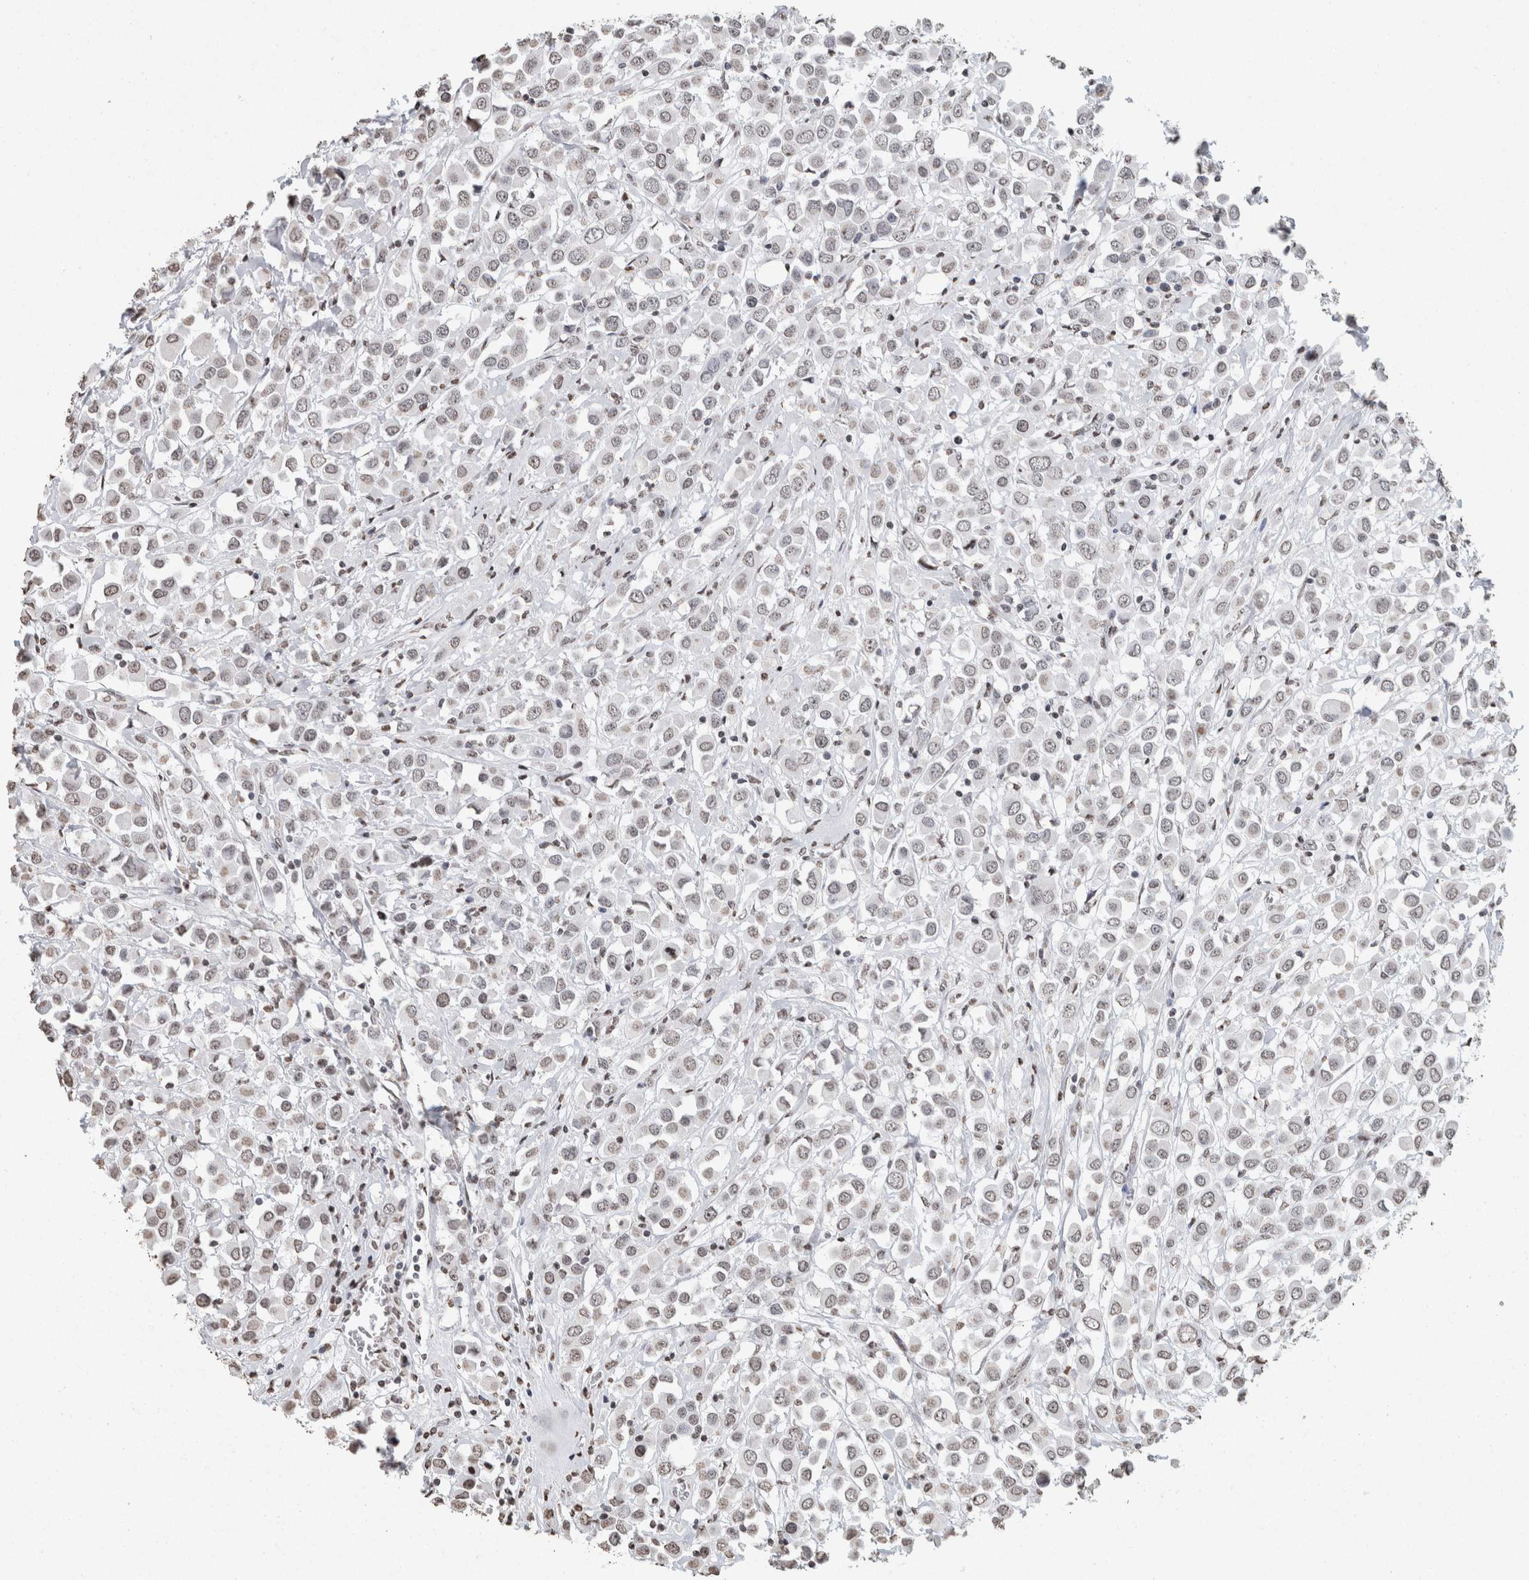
{"staining": {"intensity": "weak", "quantity": "25%-75%", "location": "nuclear"}, "tissue": "breast cancer", "cell_type": "Tumor cells", "image_type": "cancer", "snomed": [{"axis": "morphology", "description": "Duct carcinoma"}, {"axis": "topography", "description": "Breast"}], "caption": "The micrograph displays a brown stain indicating the presence of a protein in the nuclear of tumor cells in breast cancer. The staining is performed using DAB (3,3'-diaminobenzidine) brown chromogen to label protein expression. The nuclei are counter-stained blue using hematoxylin.", "gene": "CNTN1", "patient": {"sex": "female", "age": 61}}